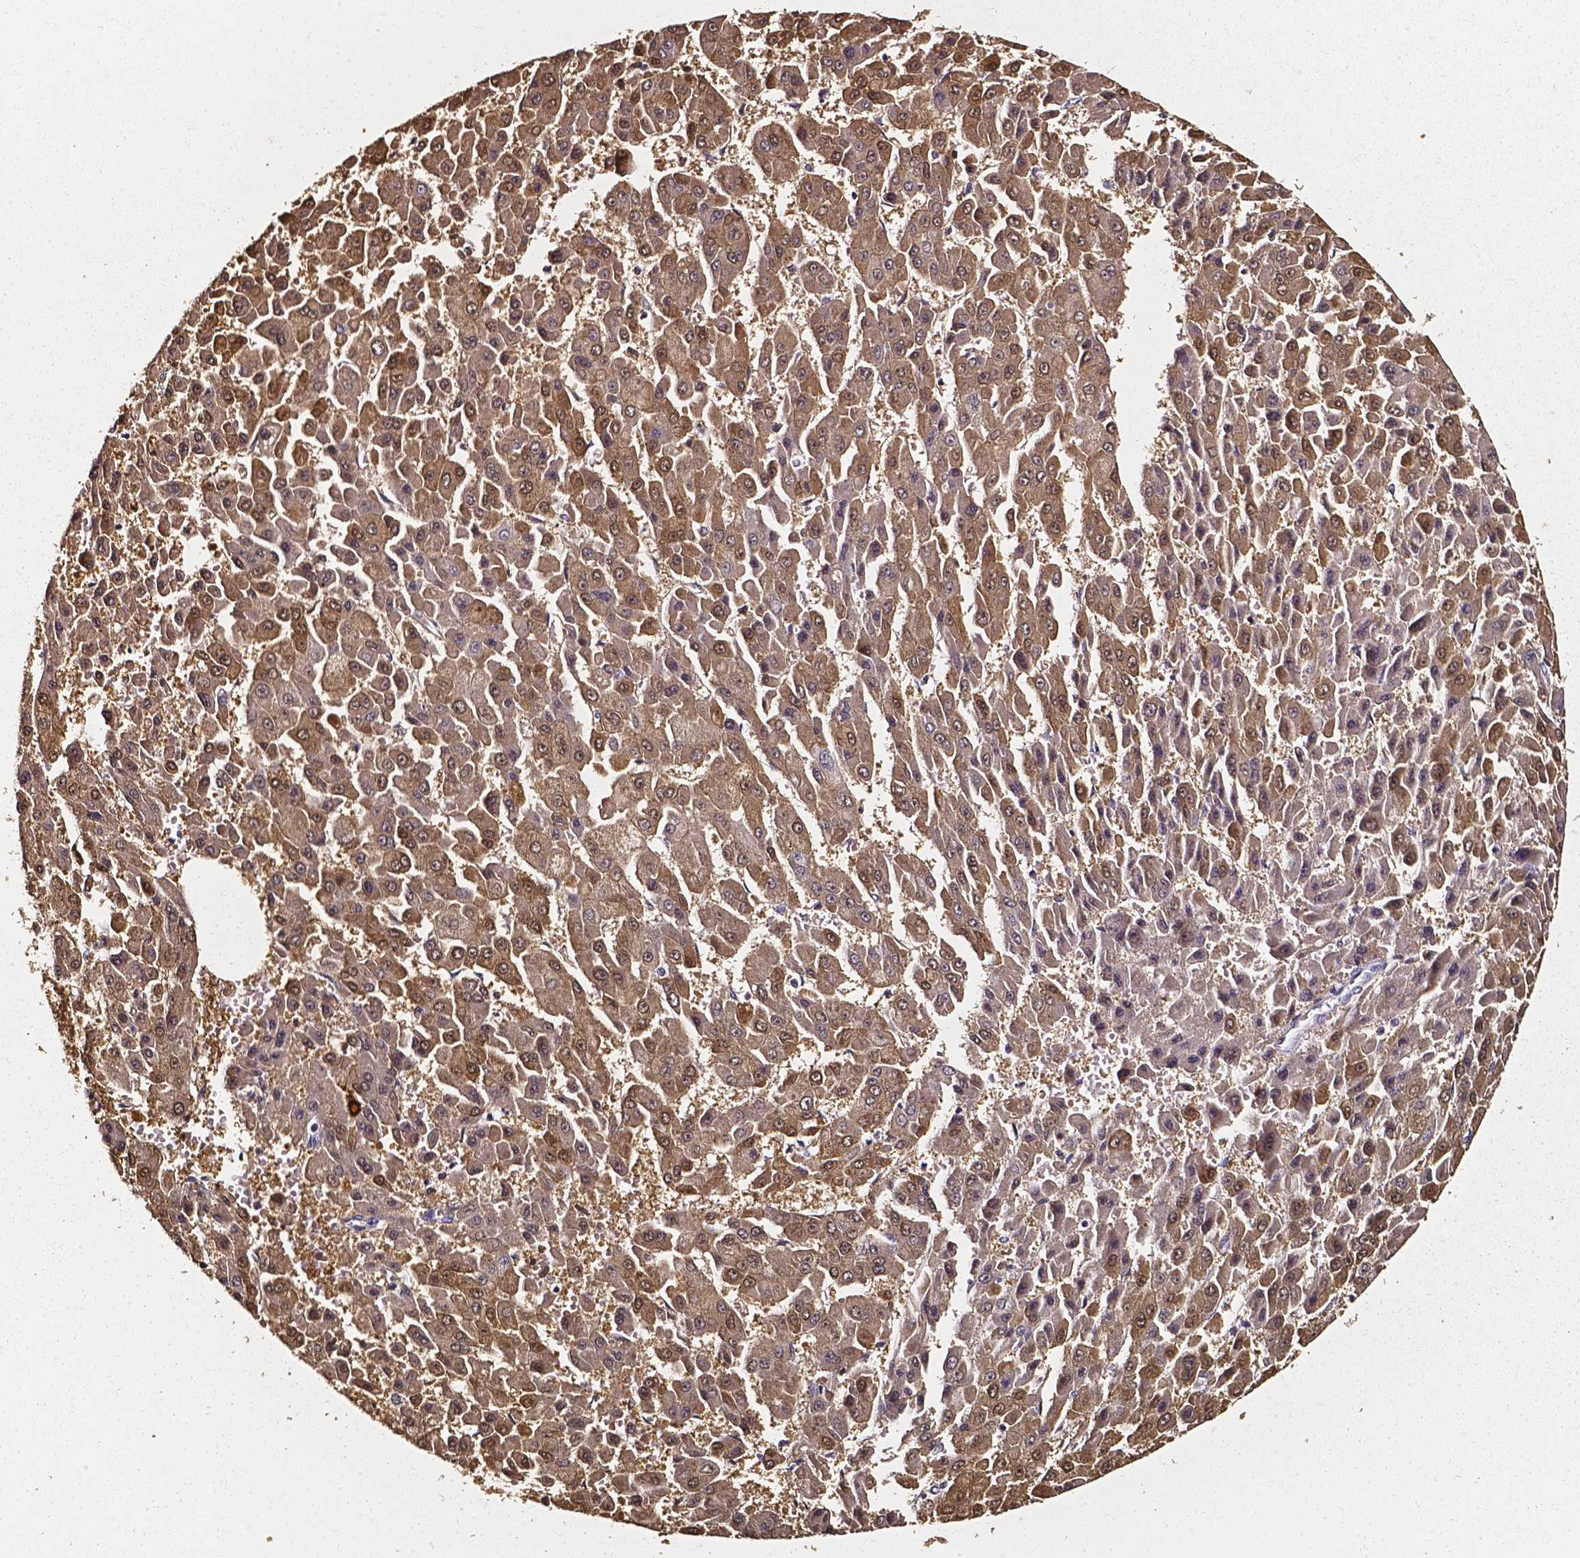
{"staining": {"intensity": "moderate", "quantity": ">75%", "location": "cytoplasmic/membranous,nuclear"}, "tissue": "liver cancer", "cell_type": "Tumor cells", "image_type": "cancer", "snomed": [{"axis": "morphology", "description": "Carcinoma, Hepatocellular, NOS"}, {"axis": "topography", "description": "Liver"}], "caption": "IHC histopathology image of human liver cancer (hepatocellular carcinoma) stained for a protein (brown), which reveals medium levels of moderate cytoplasmic/membranous and nuclear staining in approximately >75% of tumor cells.", "gene": "AKR1B10", "patient": {"sex": "male", "age": 78}}